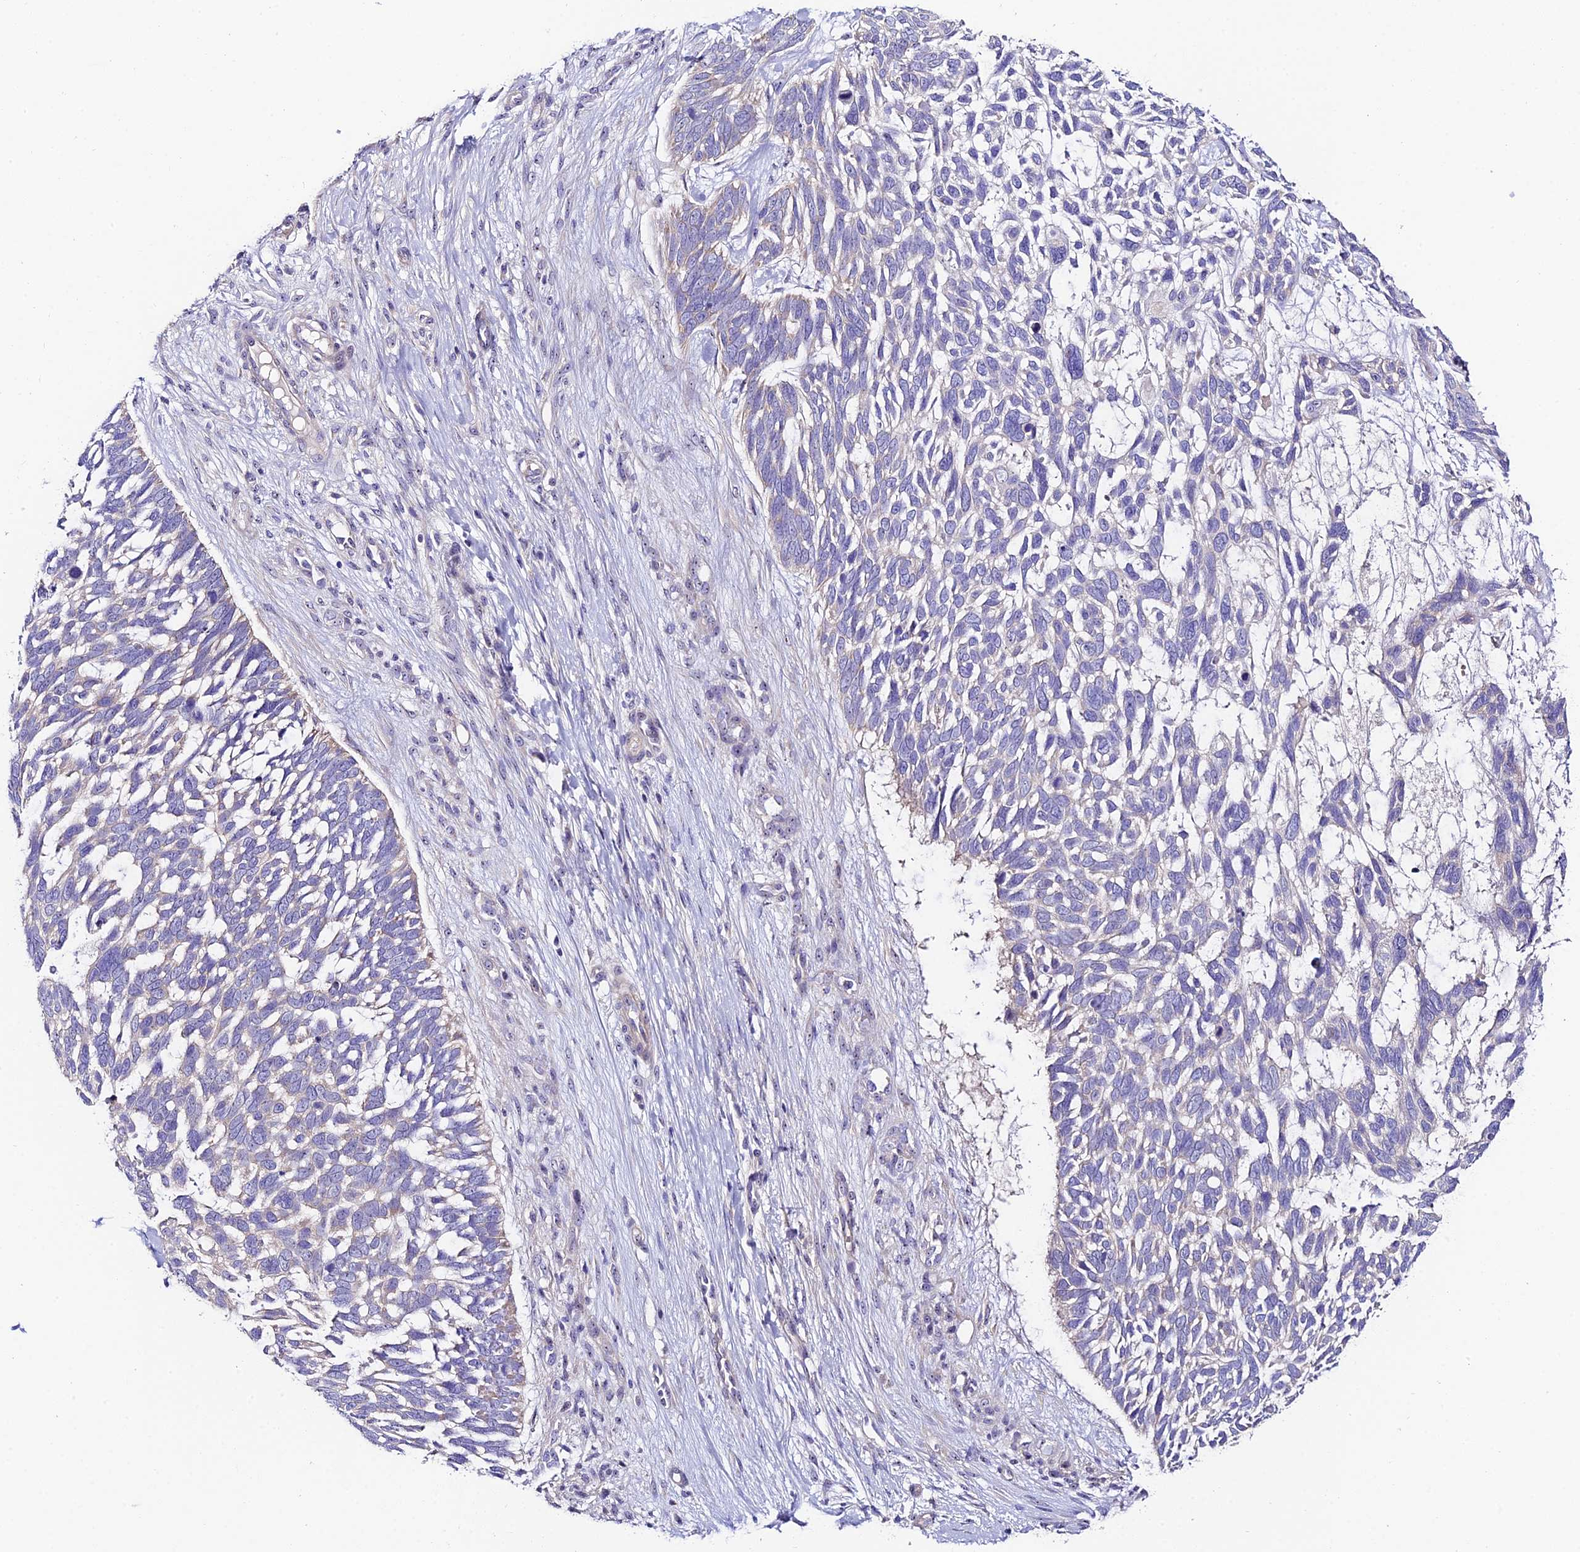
{"staining": {"intensity": "negative", "quantity": "none", "location": "none"}, "tissue": "skin cancer", "cell_type": "Tumor cells", "image_type": "cancer", "snomed": [{"axis": "morphology", "description": "Basal cell carcinoma"}, {"axis": "topography", "description": "Skin"}], "caption": "This photomicrograph is of basal cell carcinoma (skin) stained with immunohistochemistry to label a protein in brown with the nuclei are counter-stained blue. There is no positivity in tumor cells.", "gene": "DUSP29", "patient": {"sex": "male", "age": 88}}